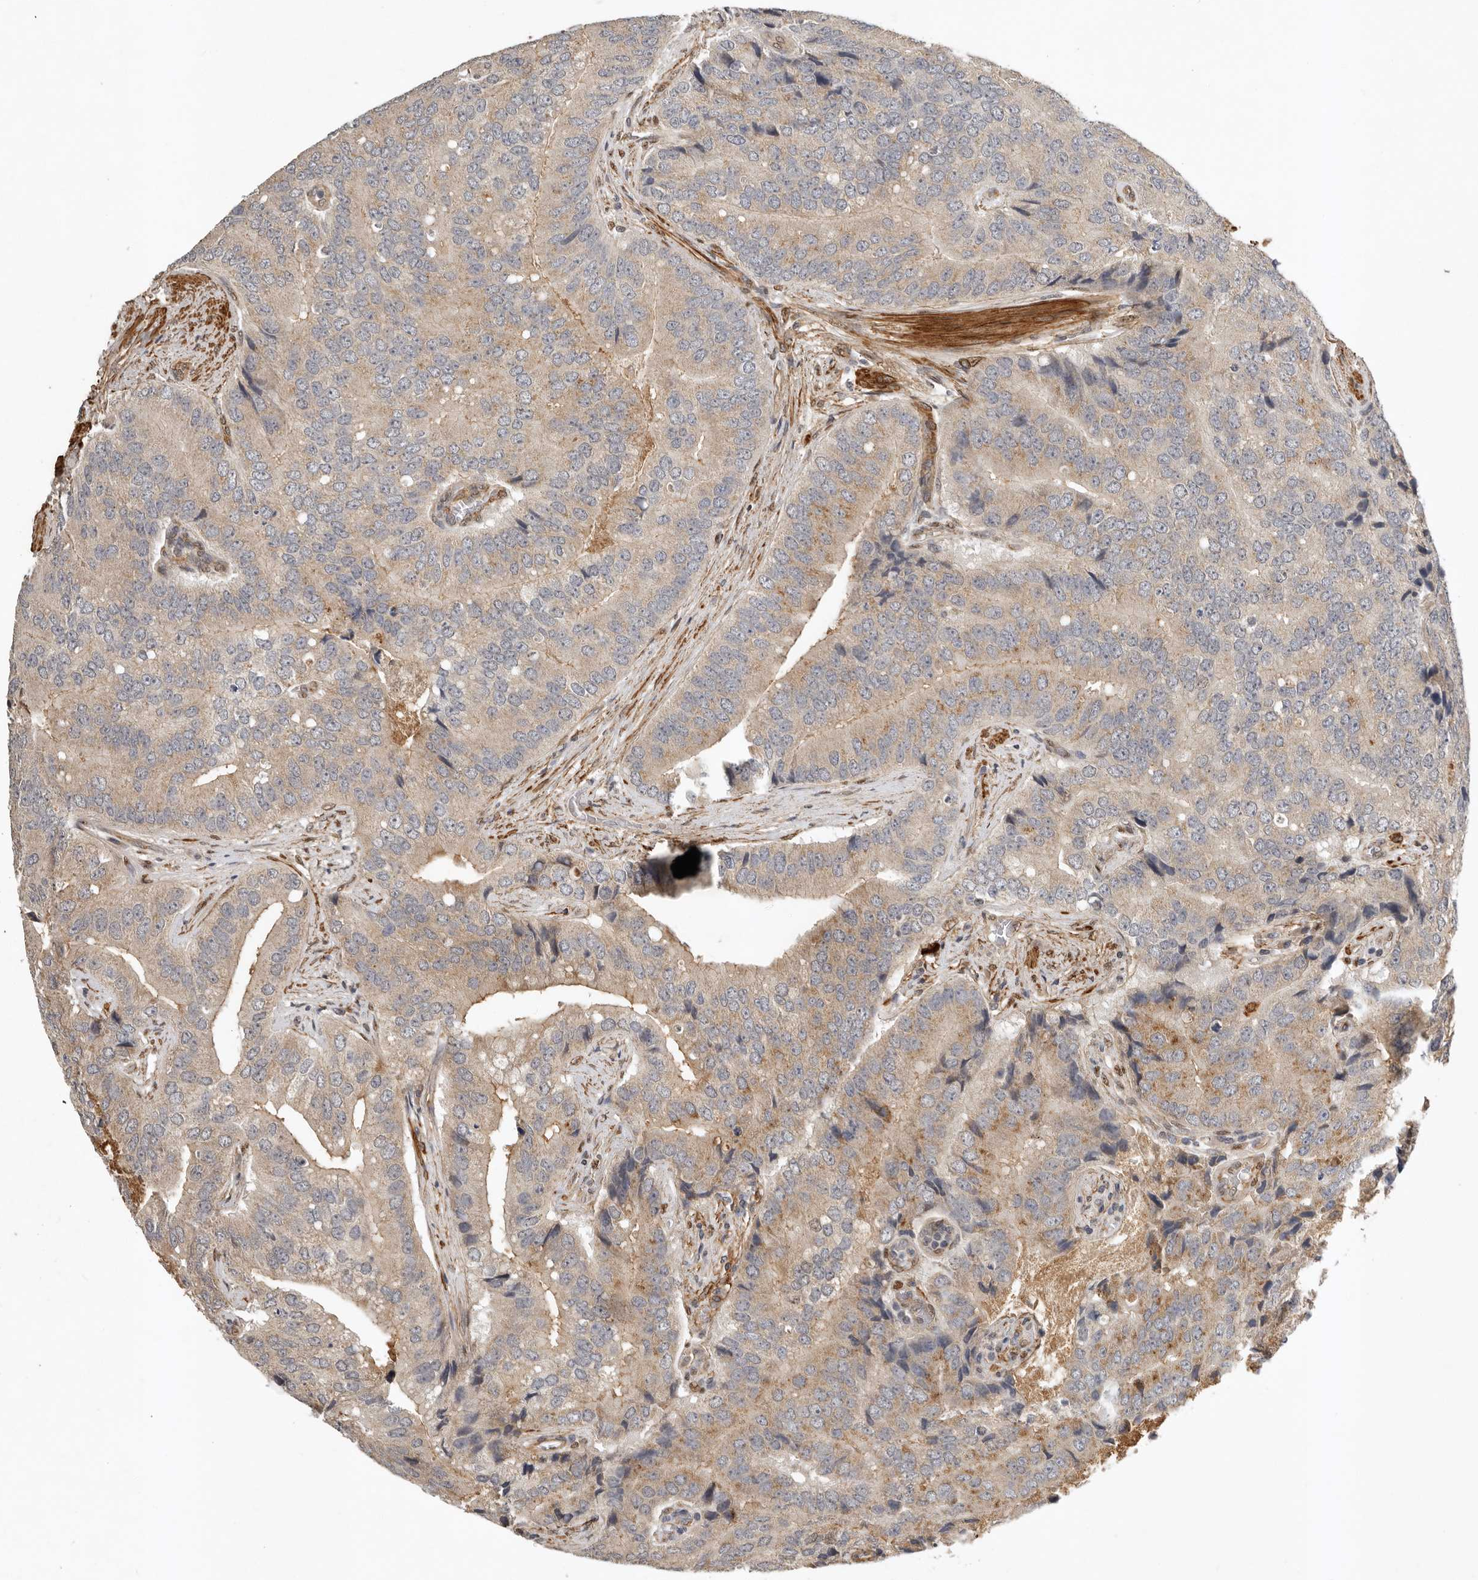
{"staining": {"intensity": "moderate", "quantity": "<25%", "location": "cytoplasmic/membranous"}, "tissue": "prostate cancer", "cell_type": "Tumor cells", "image_type": "cancer", "snomed": [{"axis": "morphology", "description": "Adenocarcinoma, High grade"}, {"axis": "topography", "description": "Prostate"}], "caption": "High-power microscopy captured an IHC histopathology image of prostate cancer (adenocarcinoma (high-grade)), revealing moderate cytoplasmic/membranous expression in about <25% of tumor cells.", "gene": "RNF157", "patient": {"sex": "male", "age": 70}}